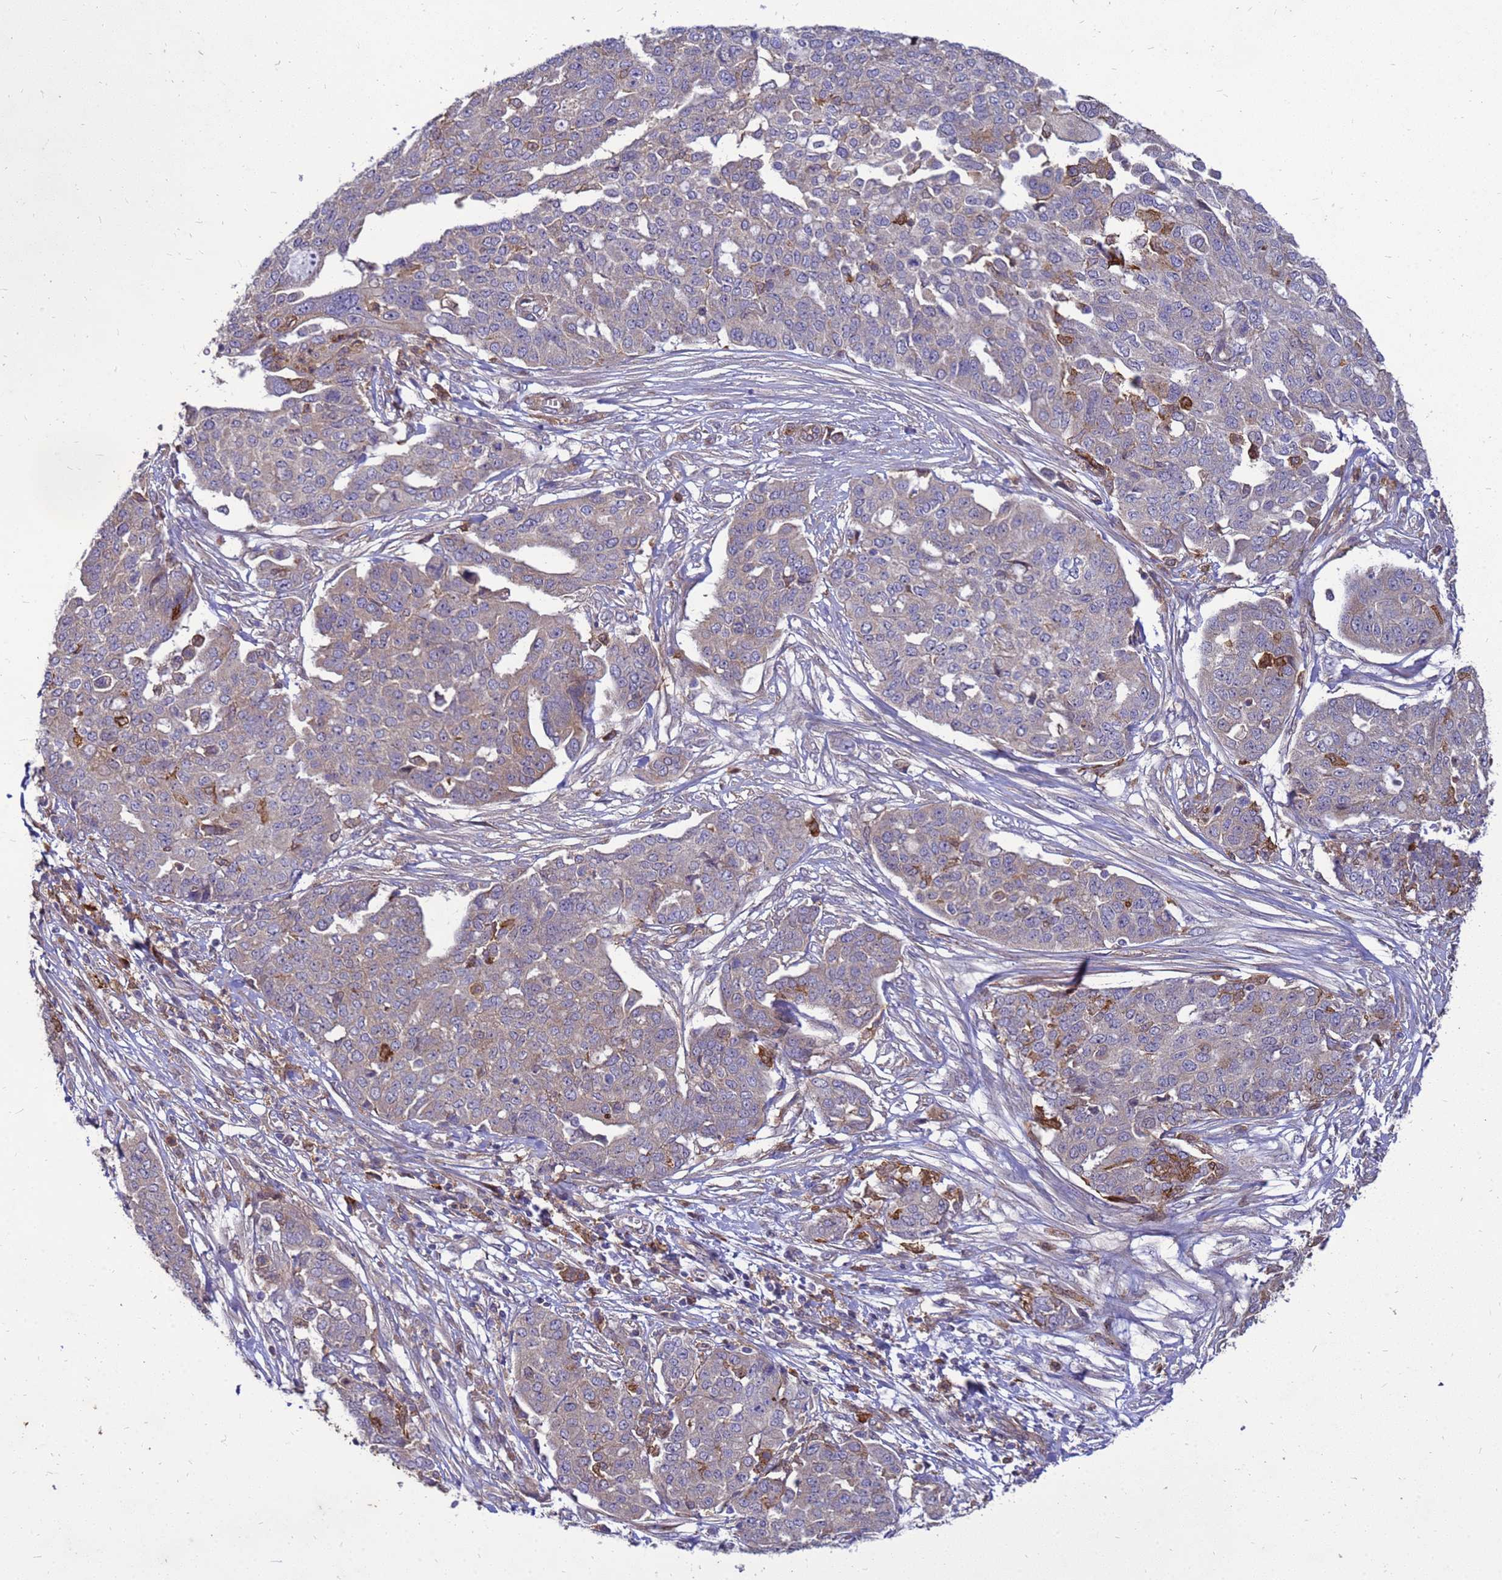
{"staining": {"intensity": "negative", "quantity": "none", "location": "none"}, "tissue": "ovarian cancer", "cell_type": "Tumor cells", "image_type": "cancer", "snomed": [{"axis": "morphology", "description": "Cystadenocarcinoma, serous, NOS"}, {"axis": "topography", "description": "Soft tissue"}, {"axis": "topography", "description": "Ovary"}], "caption": "A micrograph of ovarian serous cystadenocarcinoma stained for a protein displays no brown staining in tumor cells.", "gene": "RNF215", "patient": {"sex": "female", "age": 57}}